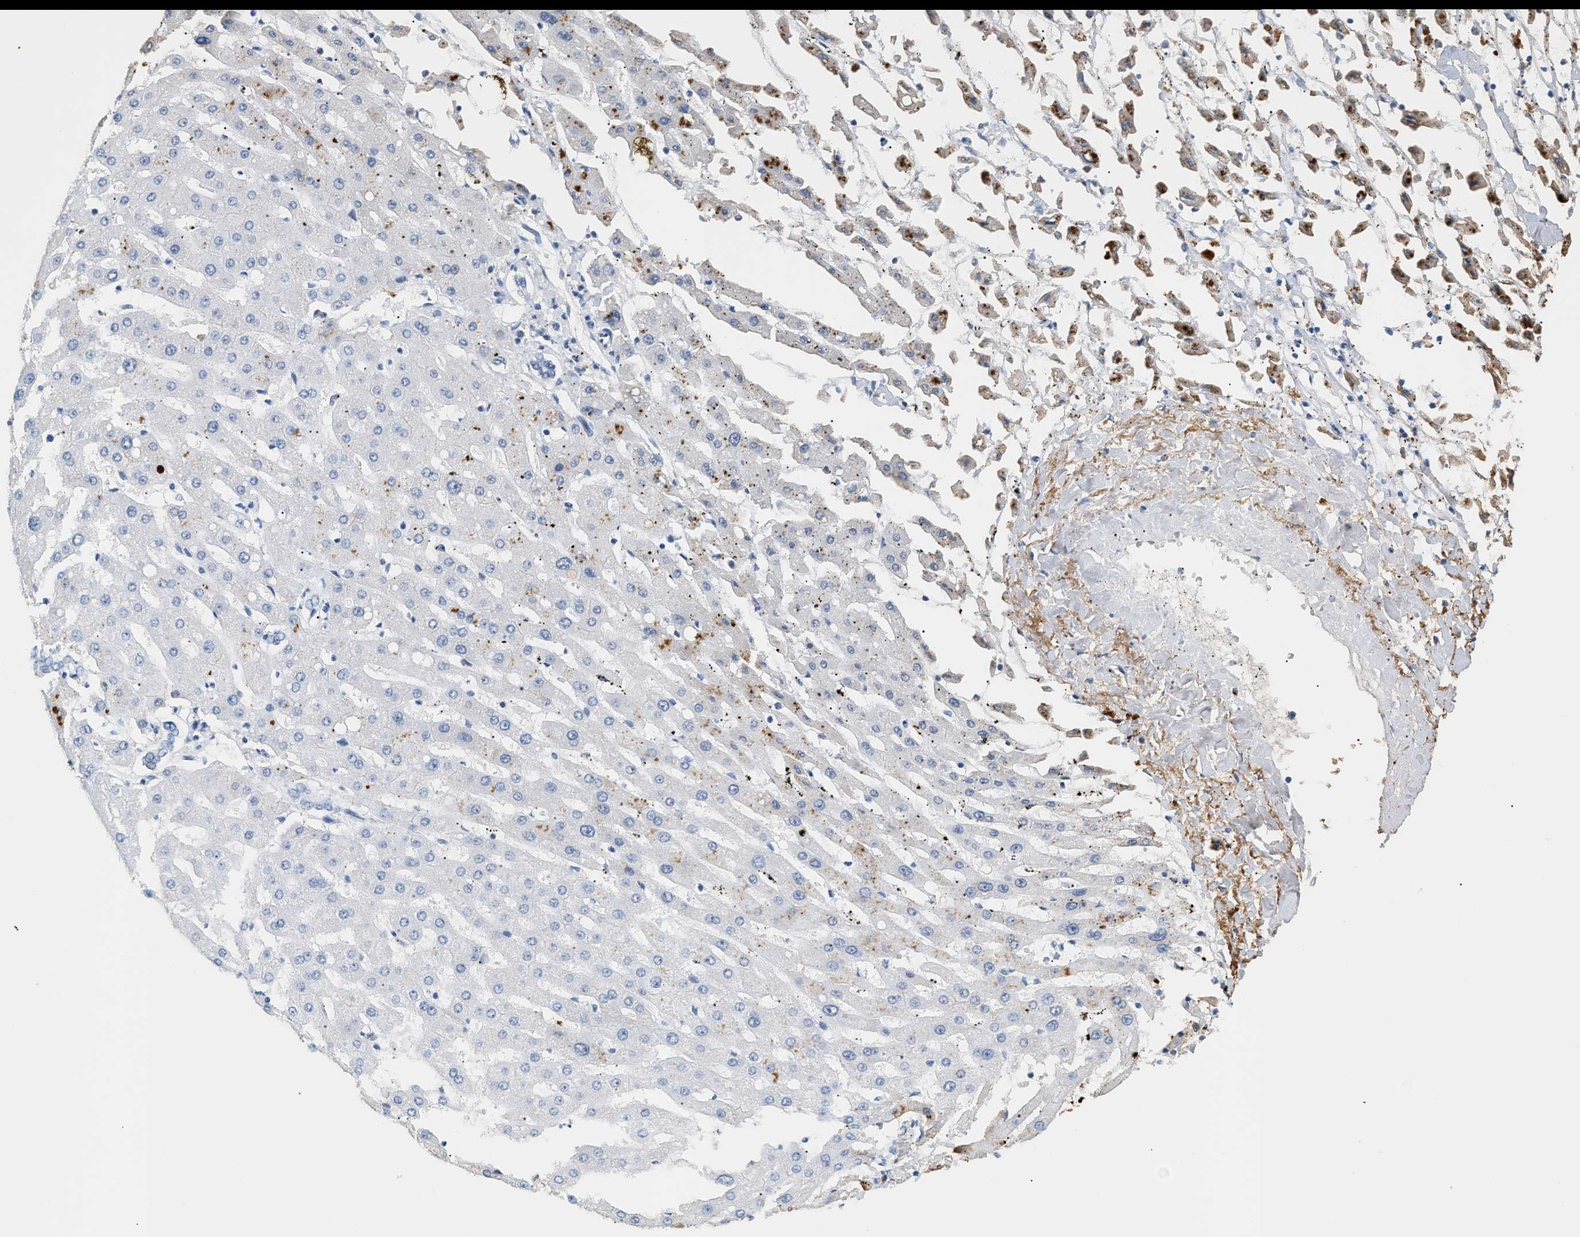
{"staining": {"intensity": "negative", "quantity": "none", "location": "none"}, "tissue": "liver cancer", "cell_type": "Tumor cells", "image_type": "cancer", "snomed": [{"axis": "morphology", "description": "Carcinoma, Hepatocellular, NOS"}, {"axis": "topography", "description": "Liver"}], "caption": "Liver cancer (hepatocellular carcinoma) was stained to show a protein in brown. There is no significant positivity in tumor cells.", "gene": "CFH", "patient": {"sex": "male", "age": 72}}